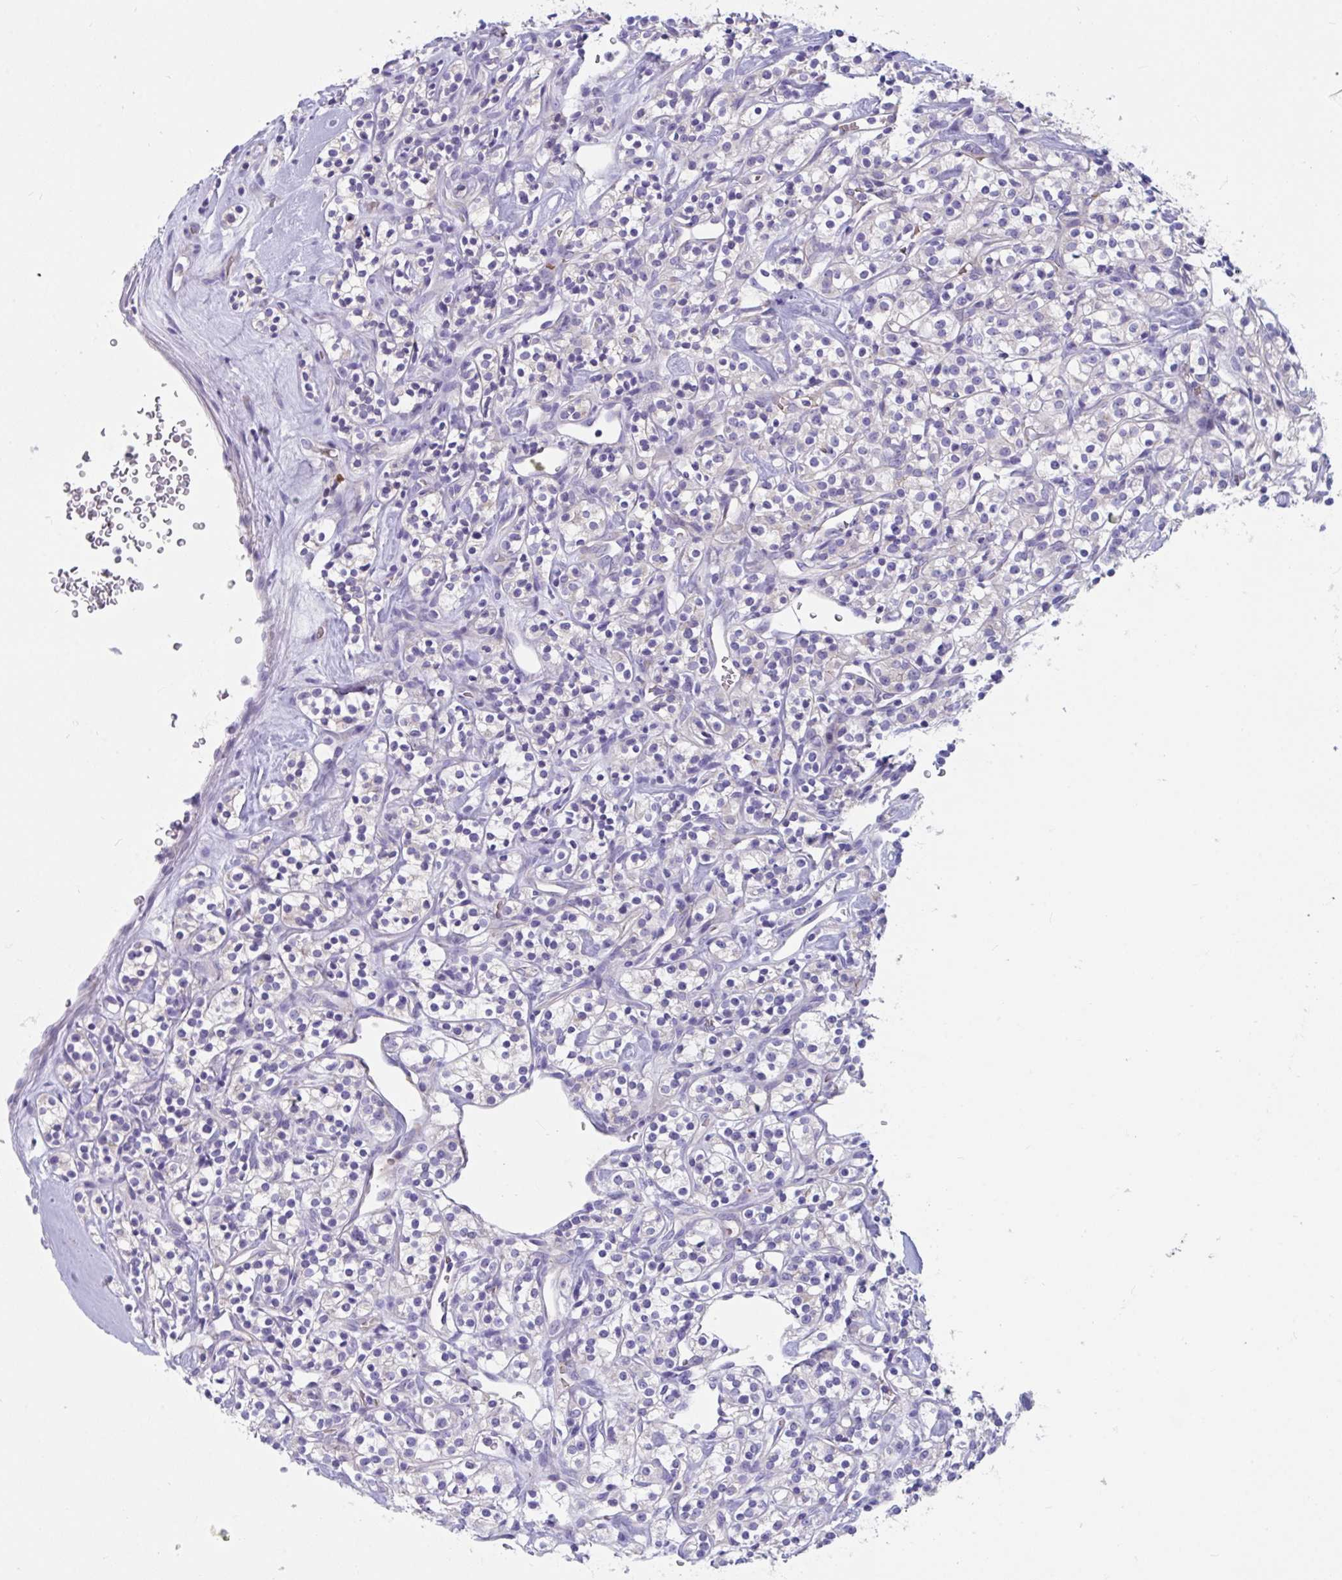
{"staining": {"intensity": "negative", "quantity": "none", "location": "none"}, "tissue": "renal cancer", "cell_type": "Tumor cells", "image_type": "cancer", "snomed": [{"axis": "morphology", "description": "Adenocarcinoma, NOS"}, {"axis": "topography", "description": "Kidney"}], "caption": "A histopathology image of adenocarcinoma (renal) stained for a protein shows no brown staining in tumor cells. The staining was performed using DAB to visualize the protein expression in brown, while the nuclei were stained in blue with hematoxylin (Magnification: 20x).", "gene": "TTC30B", "patient": {"sex": "male", "age": 77}}